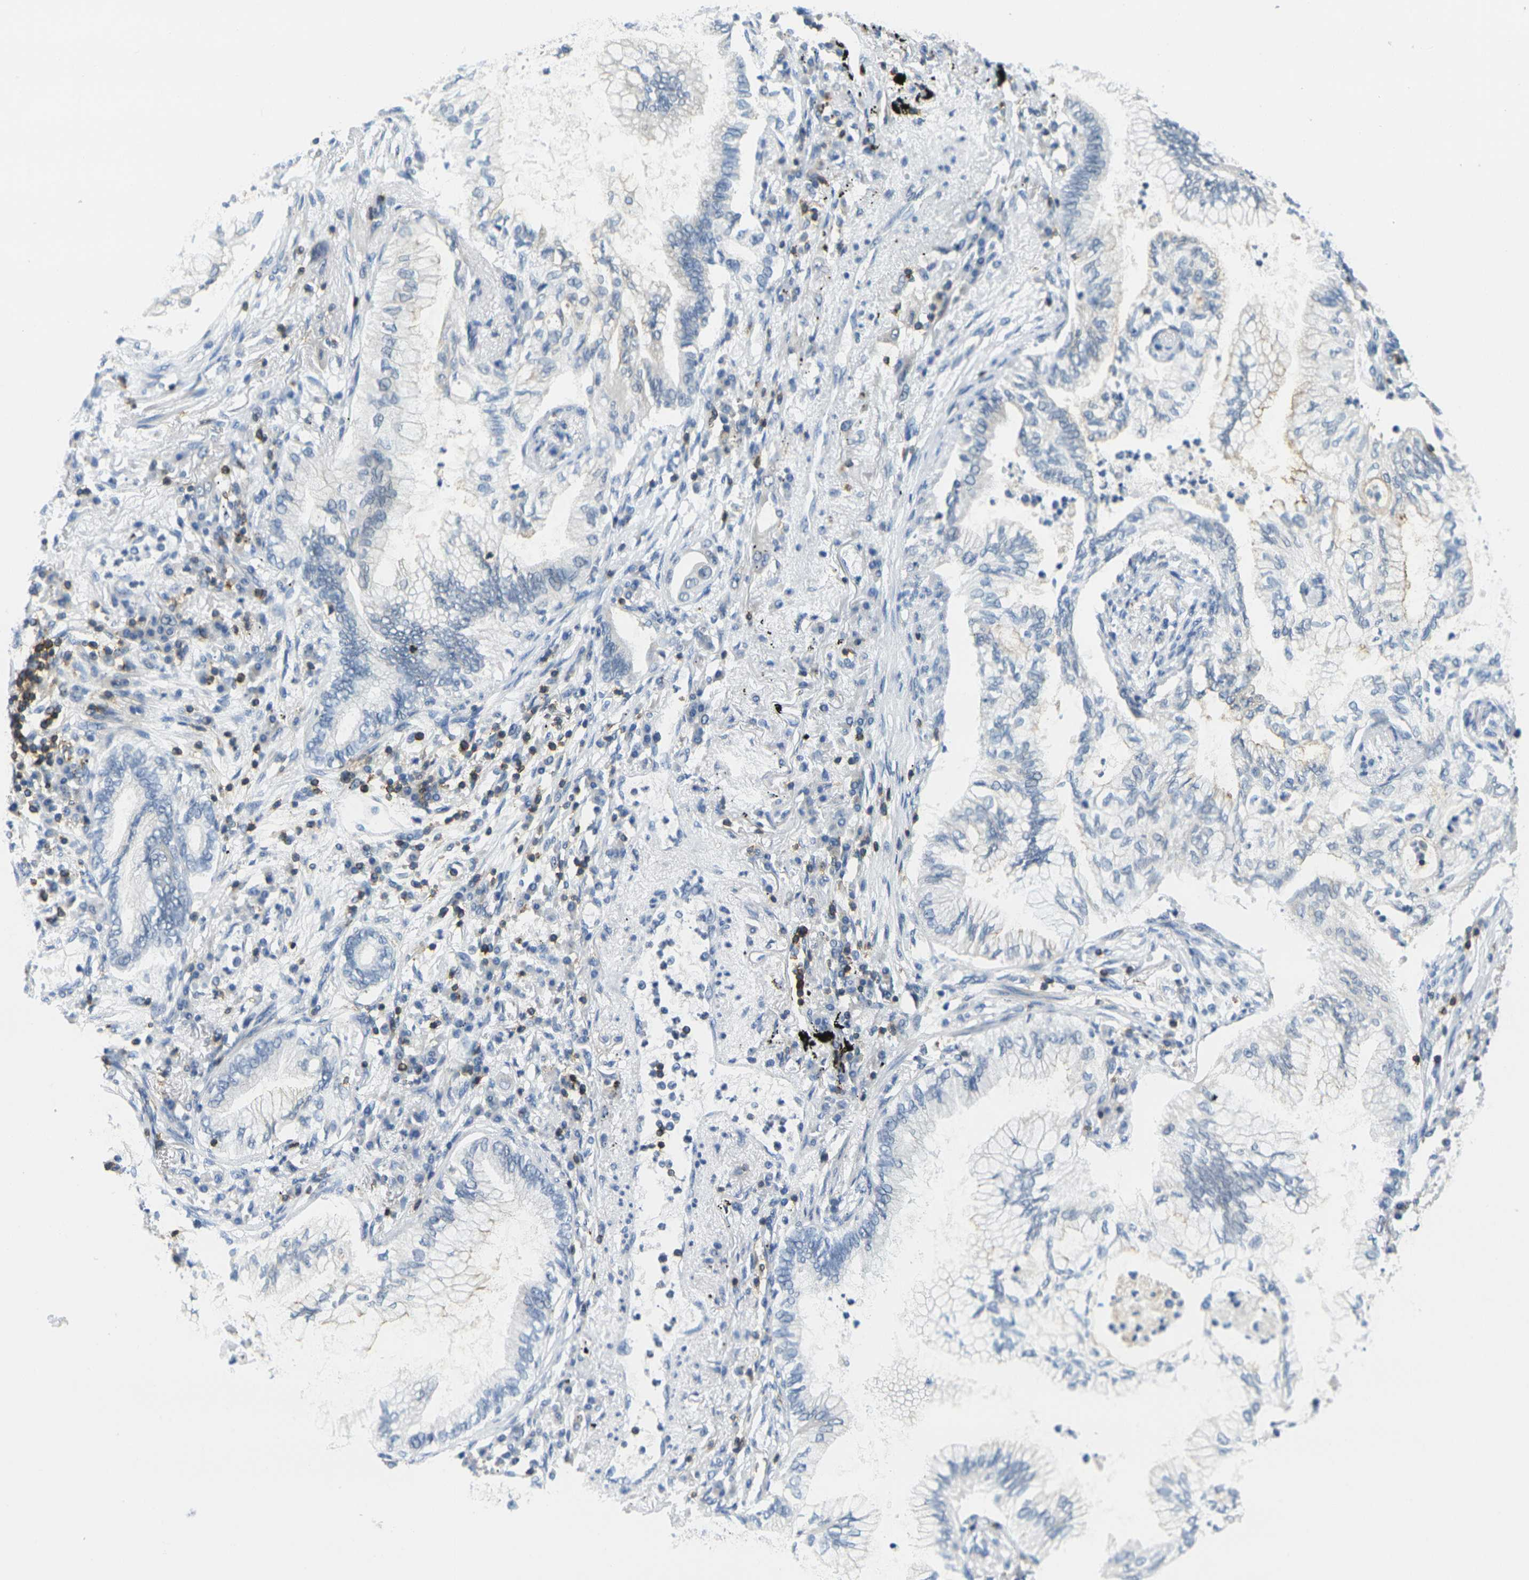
{"staining": {"intensity": "negative", "quantity": "none", "location": "none"}, "tissue": "lung cancer", "cell_type": "Tumor cells", "image_type": "cancer", "snomed": [{"axis": "morphology", "description": "Normal tissue, NOS"}, {"axis": "morphology", "description": "Adenocarcinoma, NOS"}, {"axis": "topography", "description": "Bronchus"}, {"axis": "topography", "description": "Lung"}], "caption": "Tumor cells show no significant protein expression in lung adenocarcinoma.", "gene": "CD3D", "patient": {"sex": "female", "age": 70}}